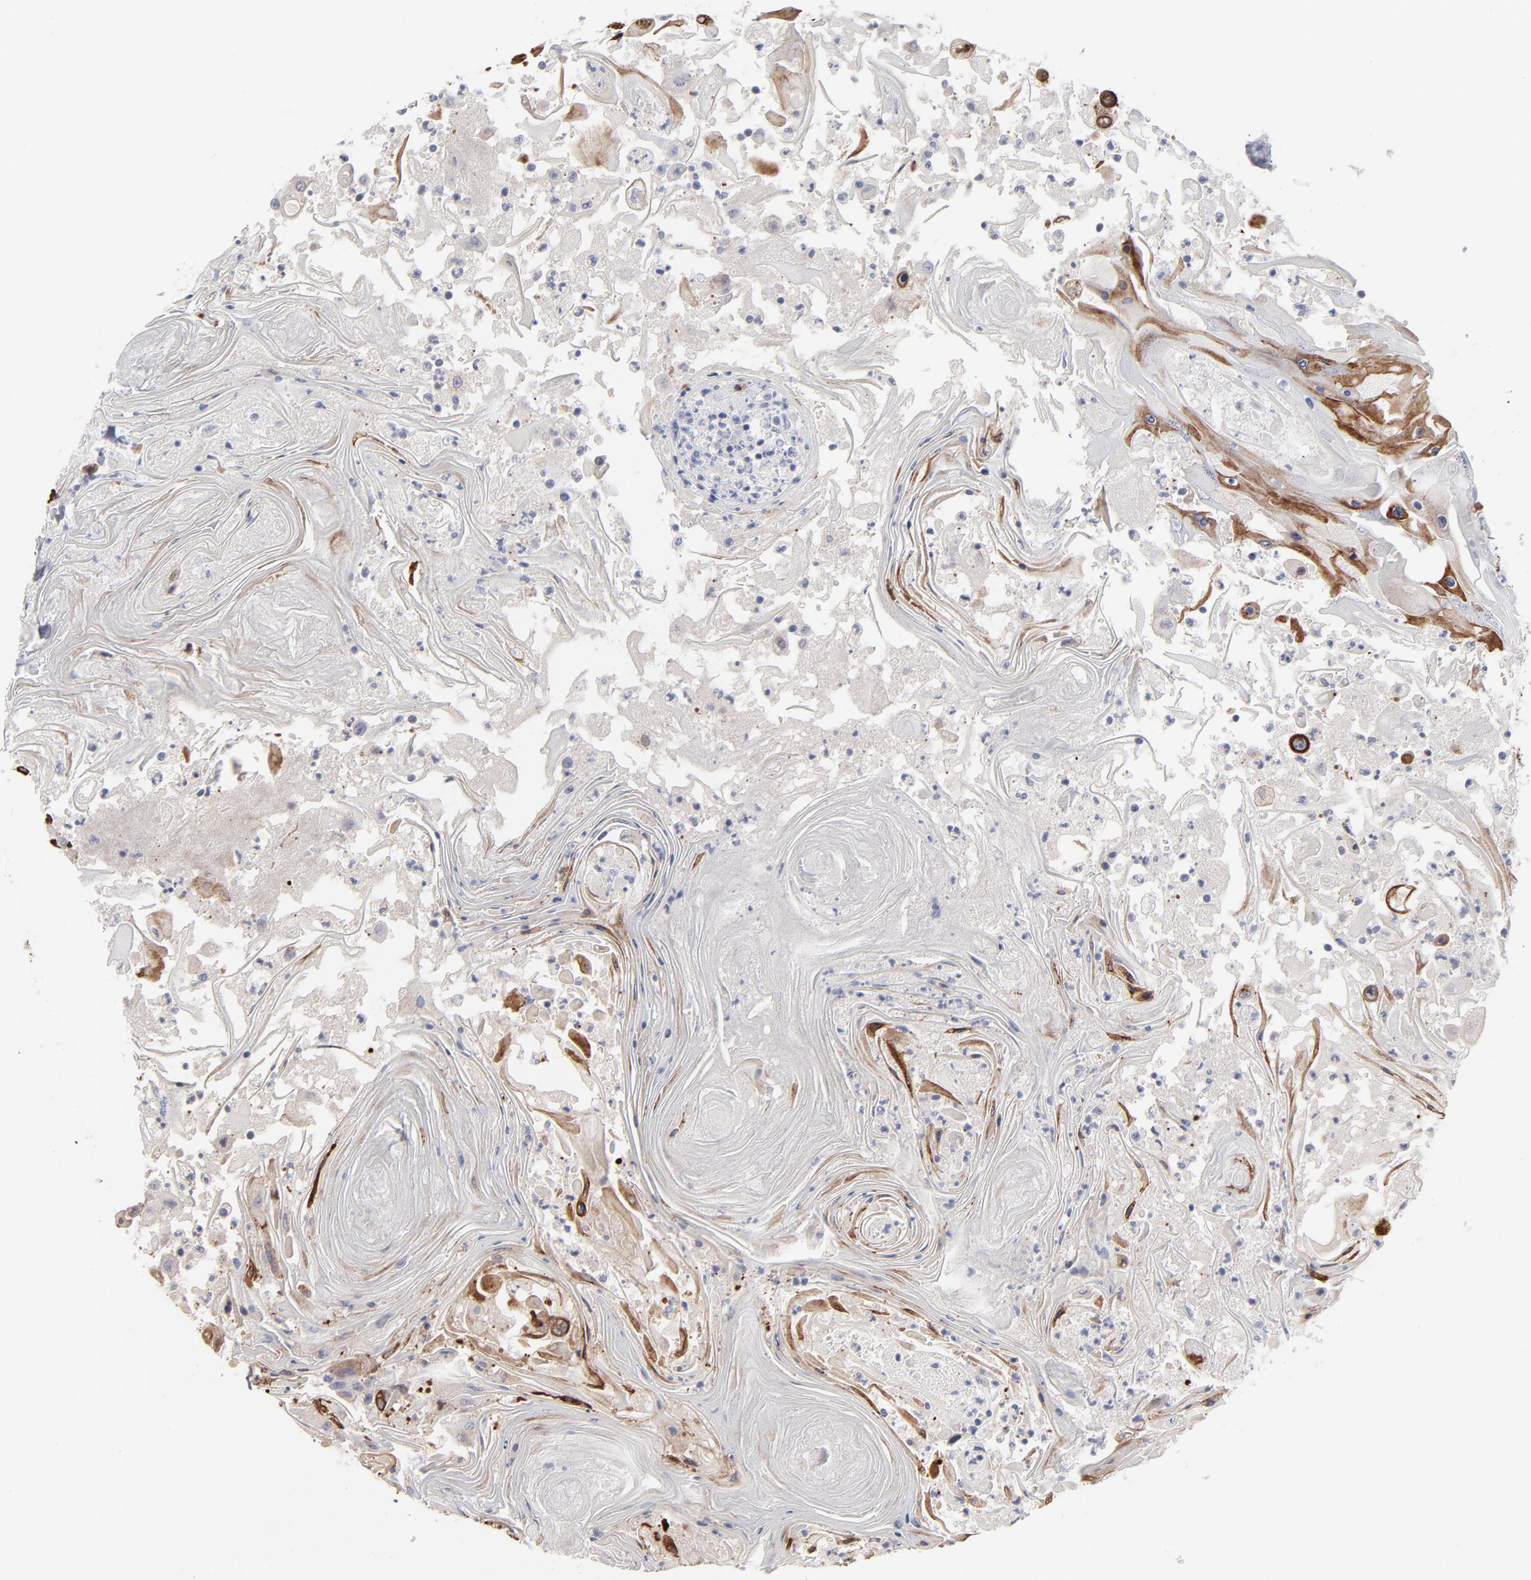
{"staining": {"intensity": "strong", "quantity": "25%-75%", "location": "cytoplasmic/membranous"}, "tissue": "head and neck cancer", "cell_type": "Tumor cells", "image_type": "cancer", "snomed": [{"axis": "morphology", "description": "Squamous cell carcinoma, NOS"}, {"axis": "topography", "description": "Oral tissue"}, {"axis": "topography", "description": "Head-Neck"}], "caption": "Immunohistochemistry photomicrograph of neoplastic tissue: human squamous cell carcinoma (head and neck) stained using immunohistochemistry (IHC) demonstrates high levels of strong protein expression localized specifically in the cytoplasmic/membranous of tumor cells, appearing as a cytoplasmic/membranous brown color.", "gene": "CCR2", "patient": {"sex": "female", "age": 76}}